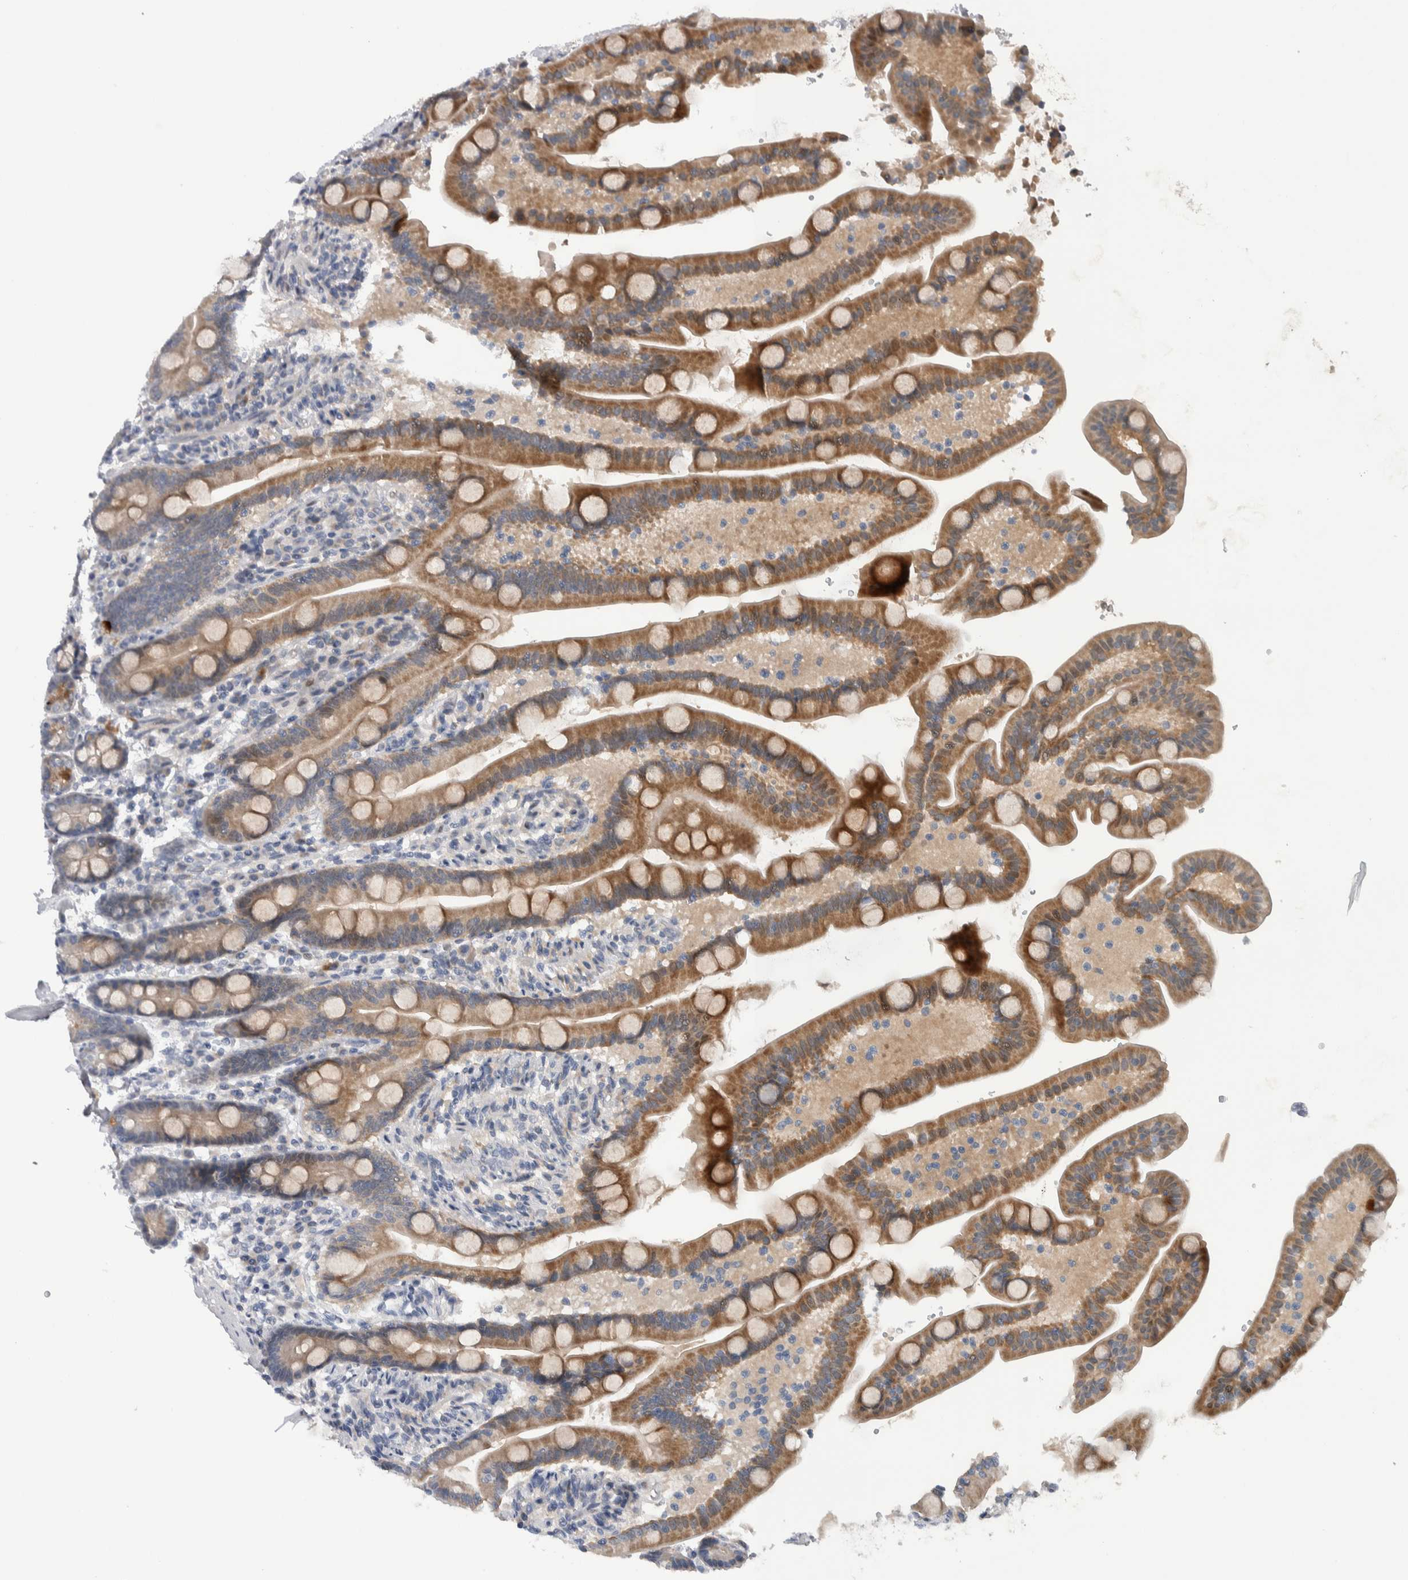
{"staining": {"intensity": "moderate", "quantity": ">75%", "location": "cytoplasmic/membranous"}, "tissue": "duodenum", "cell_type": "Glandular cells", "image_type": "normal", "snomed": [{"axis": "morphology", "description": "Normal tissue, NOS"}, {"axis": "topography", "description": "Duodenum"}], "caption": "Protein staining reveals moderate cytoplasmic/membranous positivity in about >75% of glandular cells in benign duodenum. (IHC, brightfield microscopy, high magnification).", "gene": "PRRG4", "patient": {"sex": "male", "age": 54}}